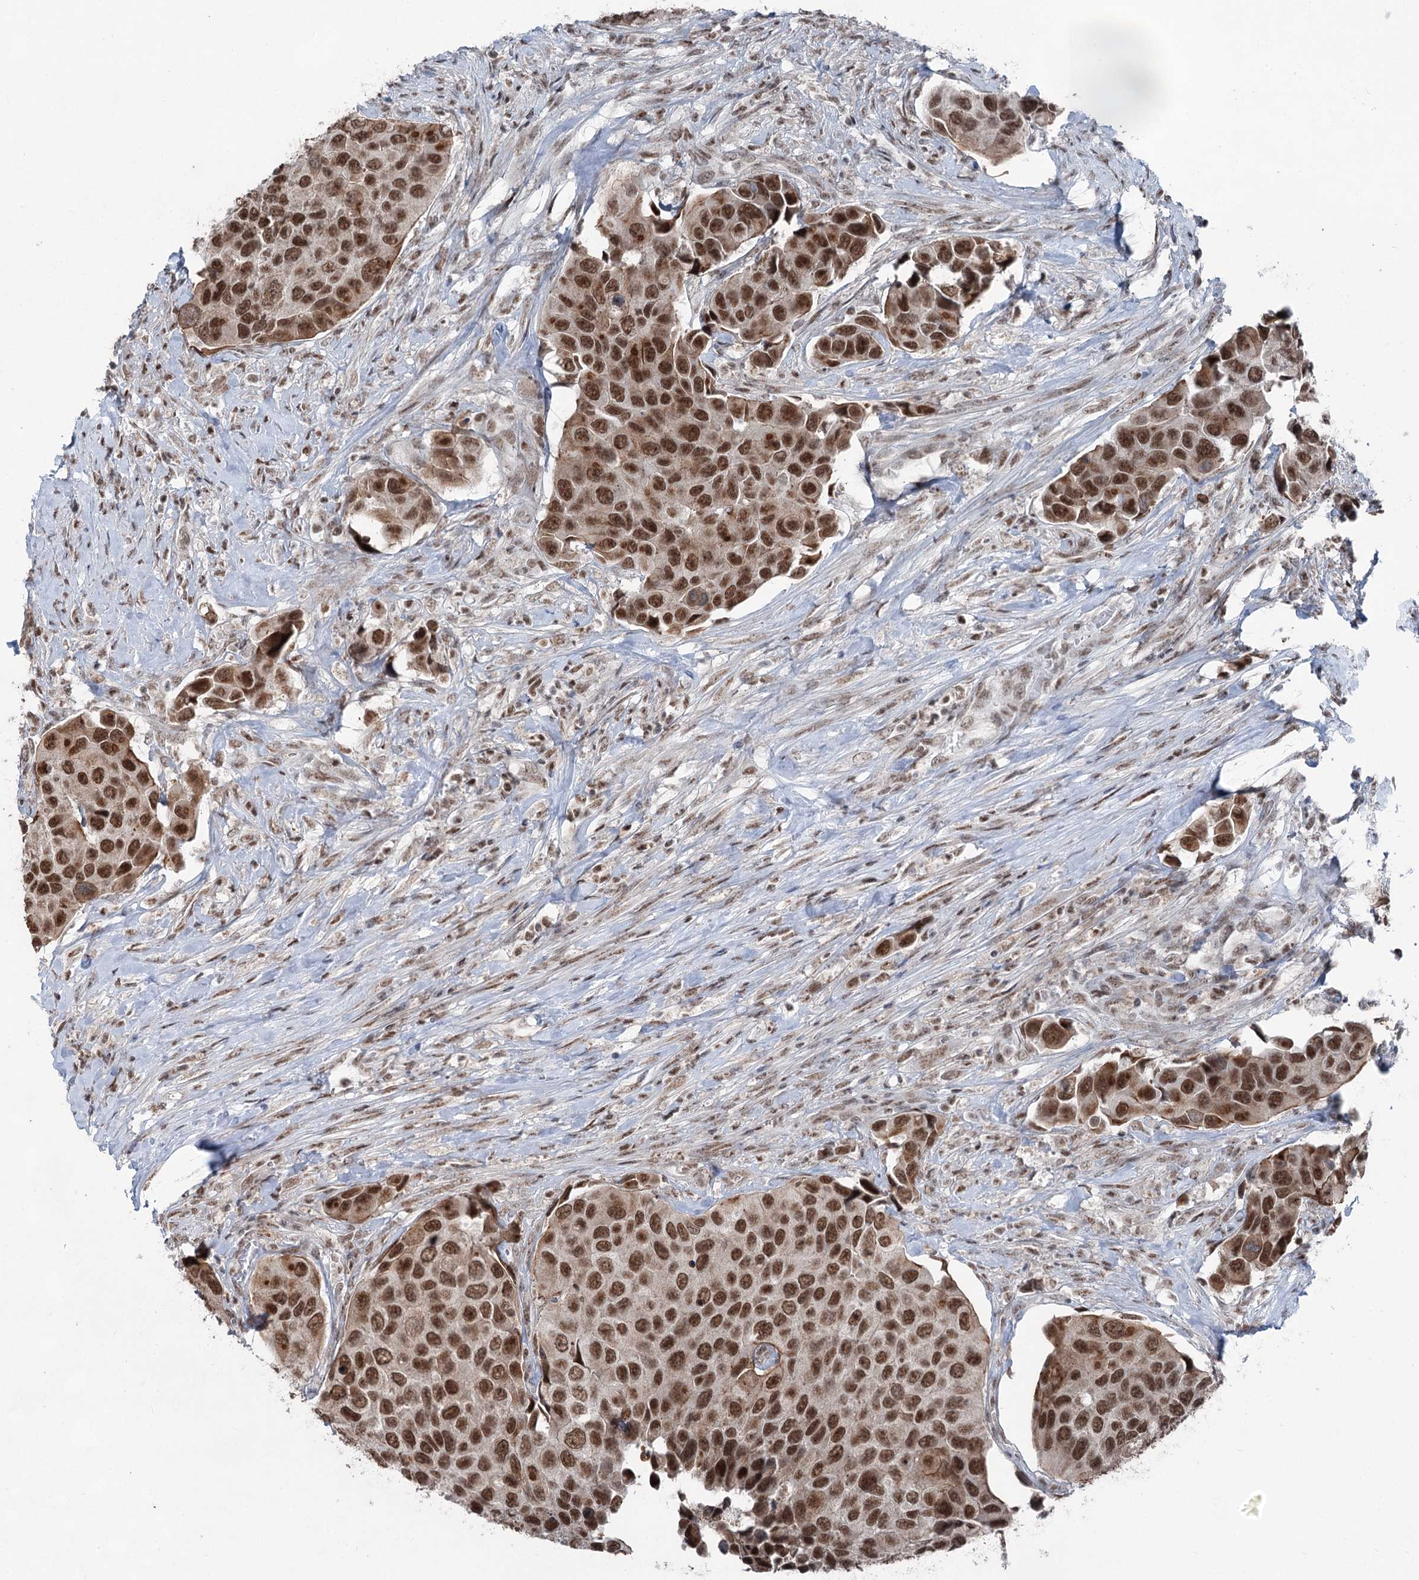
{"staining": {"intensity": "strong", "quantity": ">75%", "location": "nuclear"}, "tissue": "urothelial cancer", "cell_type": "Tumor cells", "image_type": "cancer", "snomed": [{"axis": "morphology", "description": "Urothelial carcinoma, High grade"}, {"axis": "topography", "description": "Urinary bladder"}], "caption": "Immunohistochemical staining of human urothelial cancer reveals high levels of strong nuclear protein expression in approximately >75% of tumor cells. (brown staining indicates protein expression, while blue staining denotes nuclei).", "gene": "ZCCHC8", "patient": {"sex": "male", "age": 74}}